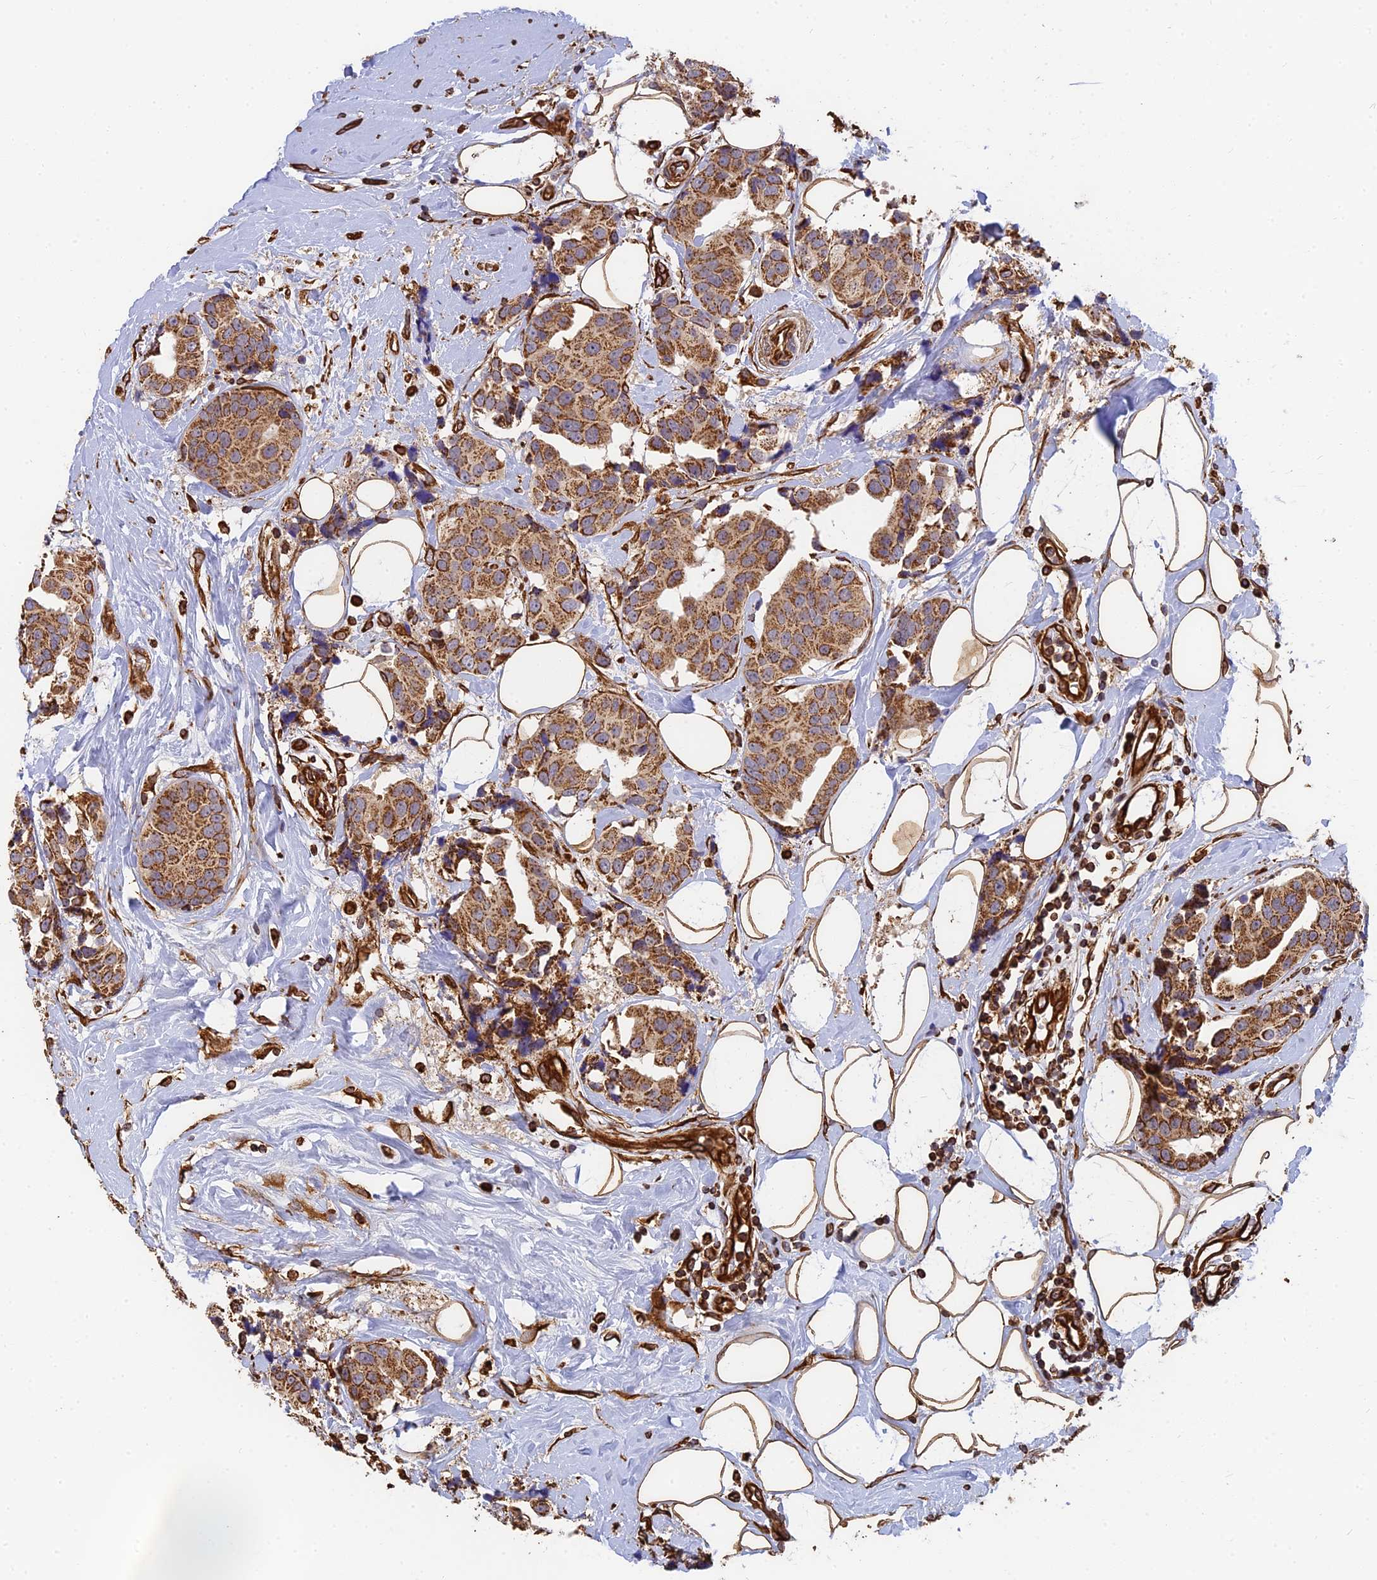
{"staining": {"intensity": "strong", "quantity": ">75%", "location": "cytoplasmic/membranous"}, "tissue": "breast cancer", "cell_type": "Tumor cells", "image_type": "cancer", "snomed": [{"axis": "morphology", "description": "Normal tissue, NOS"}, {"axis": "morphology", "description": "Duct carcinoma"}, {"axis": "topography", "description": "Breast"}], "caption": "This image demonstrates breast cancer (intraductal carcinoma) stained with IHC to label a protein in brown. The cytoplasmic/membranous of tumor cells show strong positivity for the protein. Nuclei are counter-stained blue.", "gene": "DSTYK", "patient": {"sex": "female", "age": 39}}